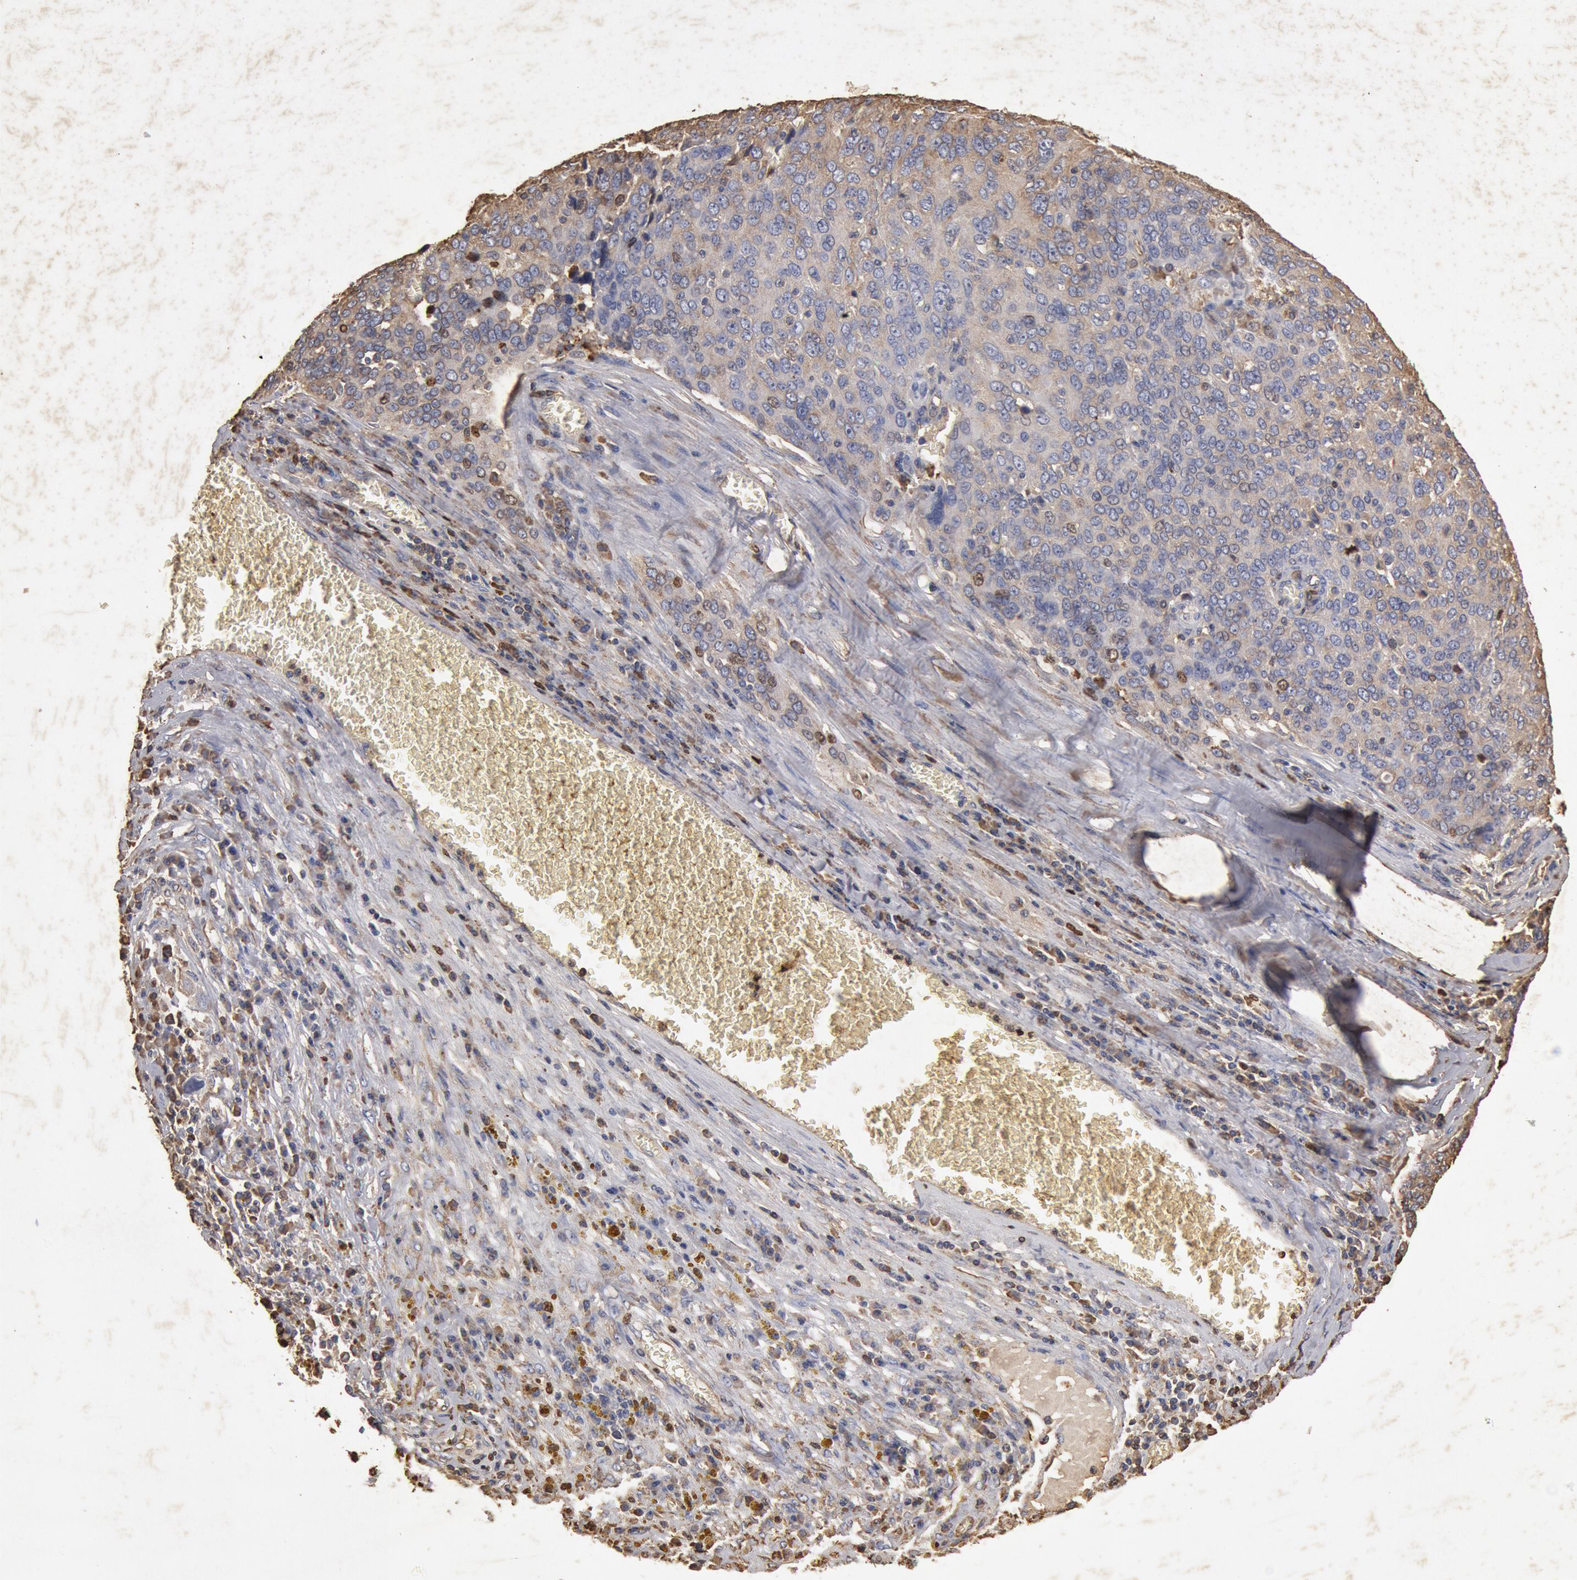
{"staining": {"intensity": "negative", "quantity": "none", "location": "none"}, "tissue": "ovarian cancer", "cell_type": "Tumor cells", "image_type": "cancer", "snomed": [{"axis": "morphology", "description": "Carcinoma, endometroid"}, {"axis": "topography", "description": "Ovary"}], "caption": "Immunohistochemistry of human ovarian cancer displays no positivity in tumor cells. Brightfield microscopy of immunohistochemistry (IHC) stained with DAB (brown) and hematoxylin (blue), captured at high magnification.", "gene": "FOXA2", "patient": {"sex": "female", "age": 75}}